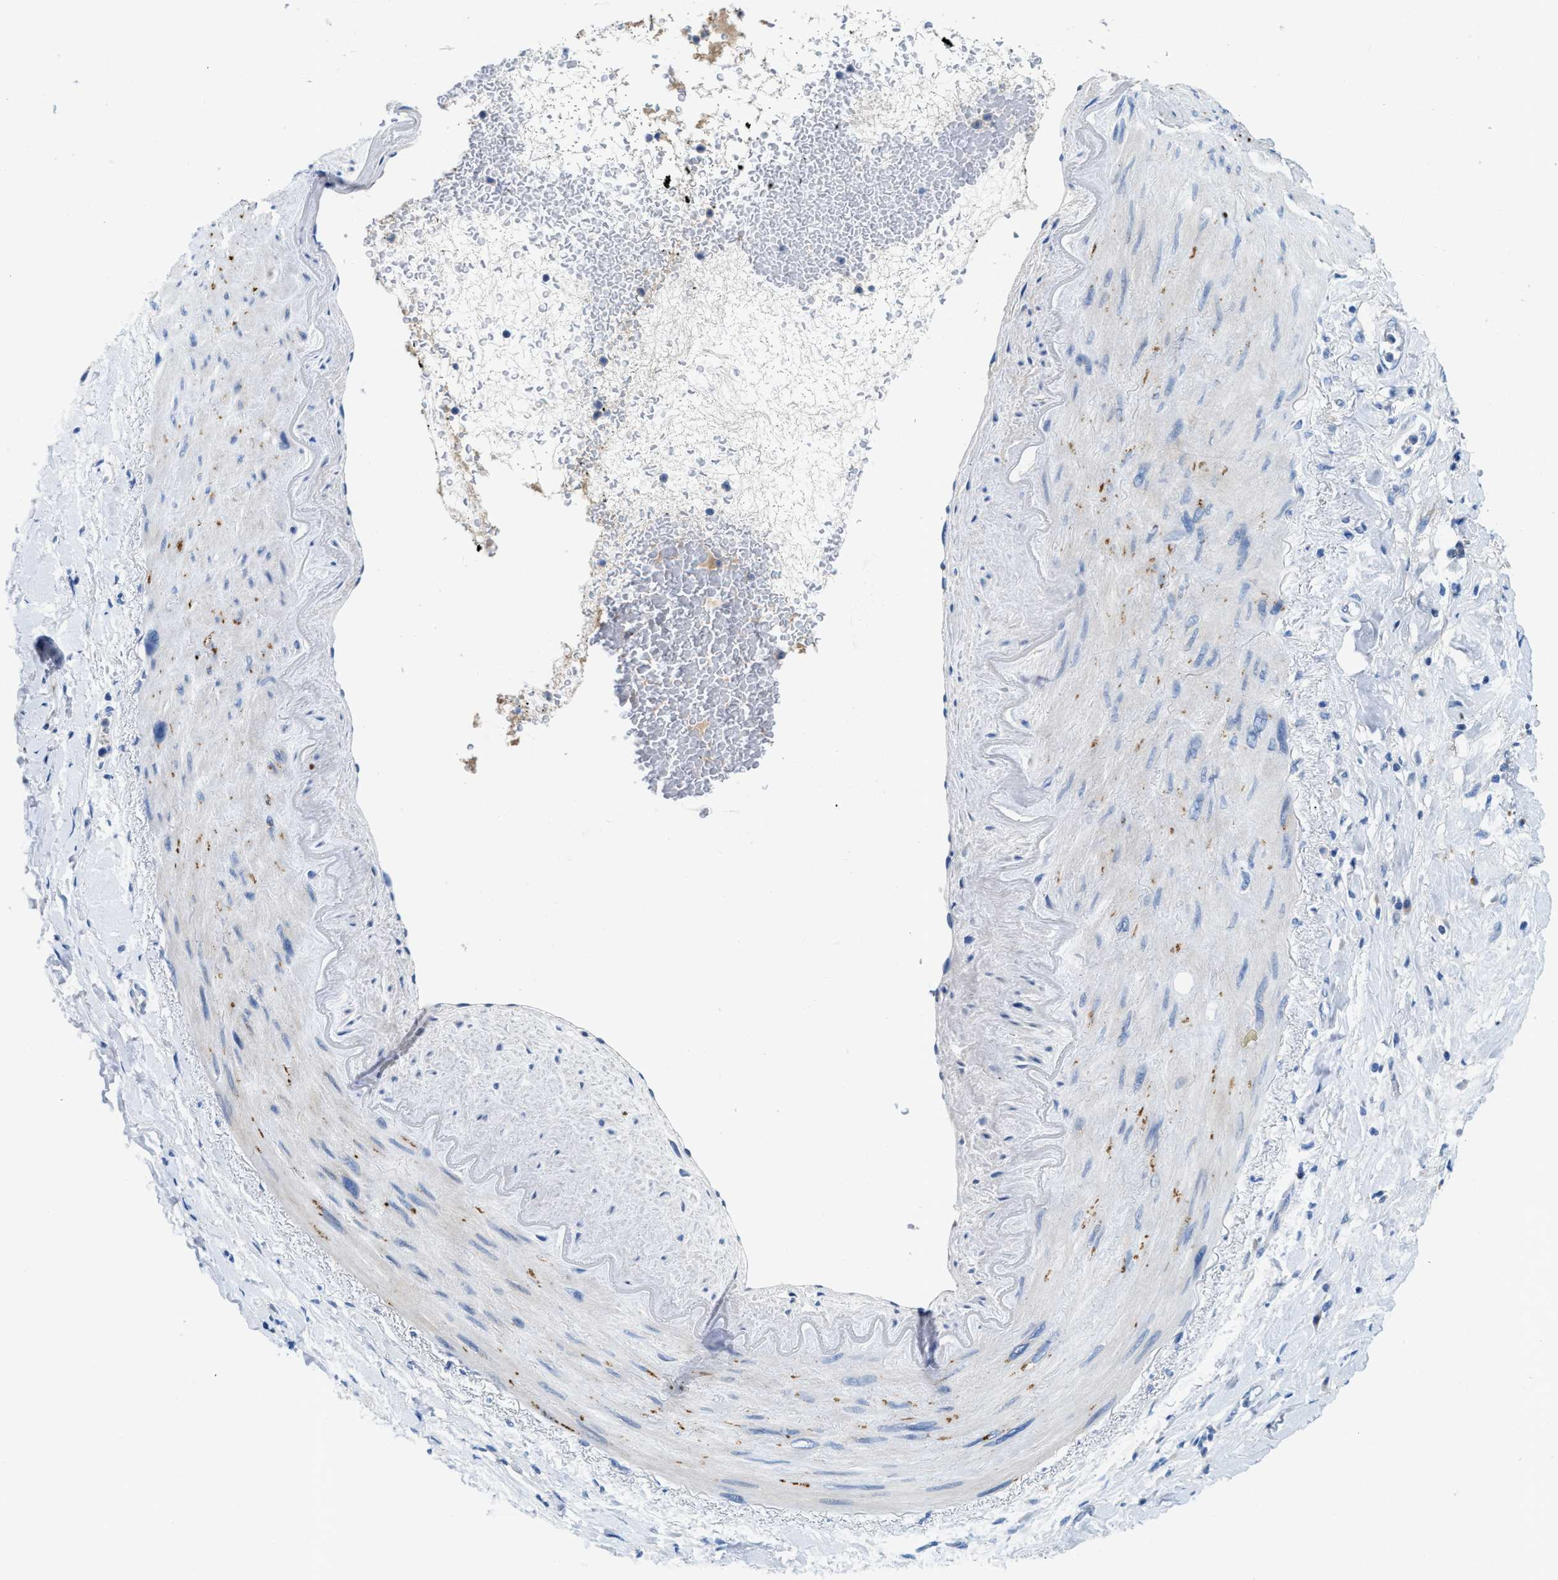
{"staining": {"intensity": "moderate", "quantity": "25%-75%", "location": "cytoplasmic/membranous"}, "tissue": "pancreatic cancer", "cell_type": "Tumor cells", "image_type": "cancer", "snomed": [{"axis": "morphology", "description": "Normal tissue, NOS"}, {"axis": "morphology", "description": "Adenocarcinoma, NOS"}, {"axis": "topography", "description": "Pancreas"}, {"axis": "topography", "description": "Duodenum"}], "caption": "Protein expression analysis of human pancreatic adenocarcinoma reveals moderate cytoplasmic/membranous expression in approximately 25%-75% of tumor cells.", "gene": "TSPAN3", "patient": {"sex": "female", "age": 60}}